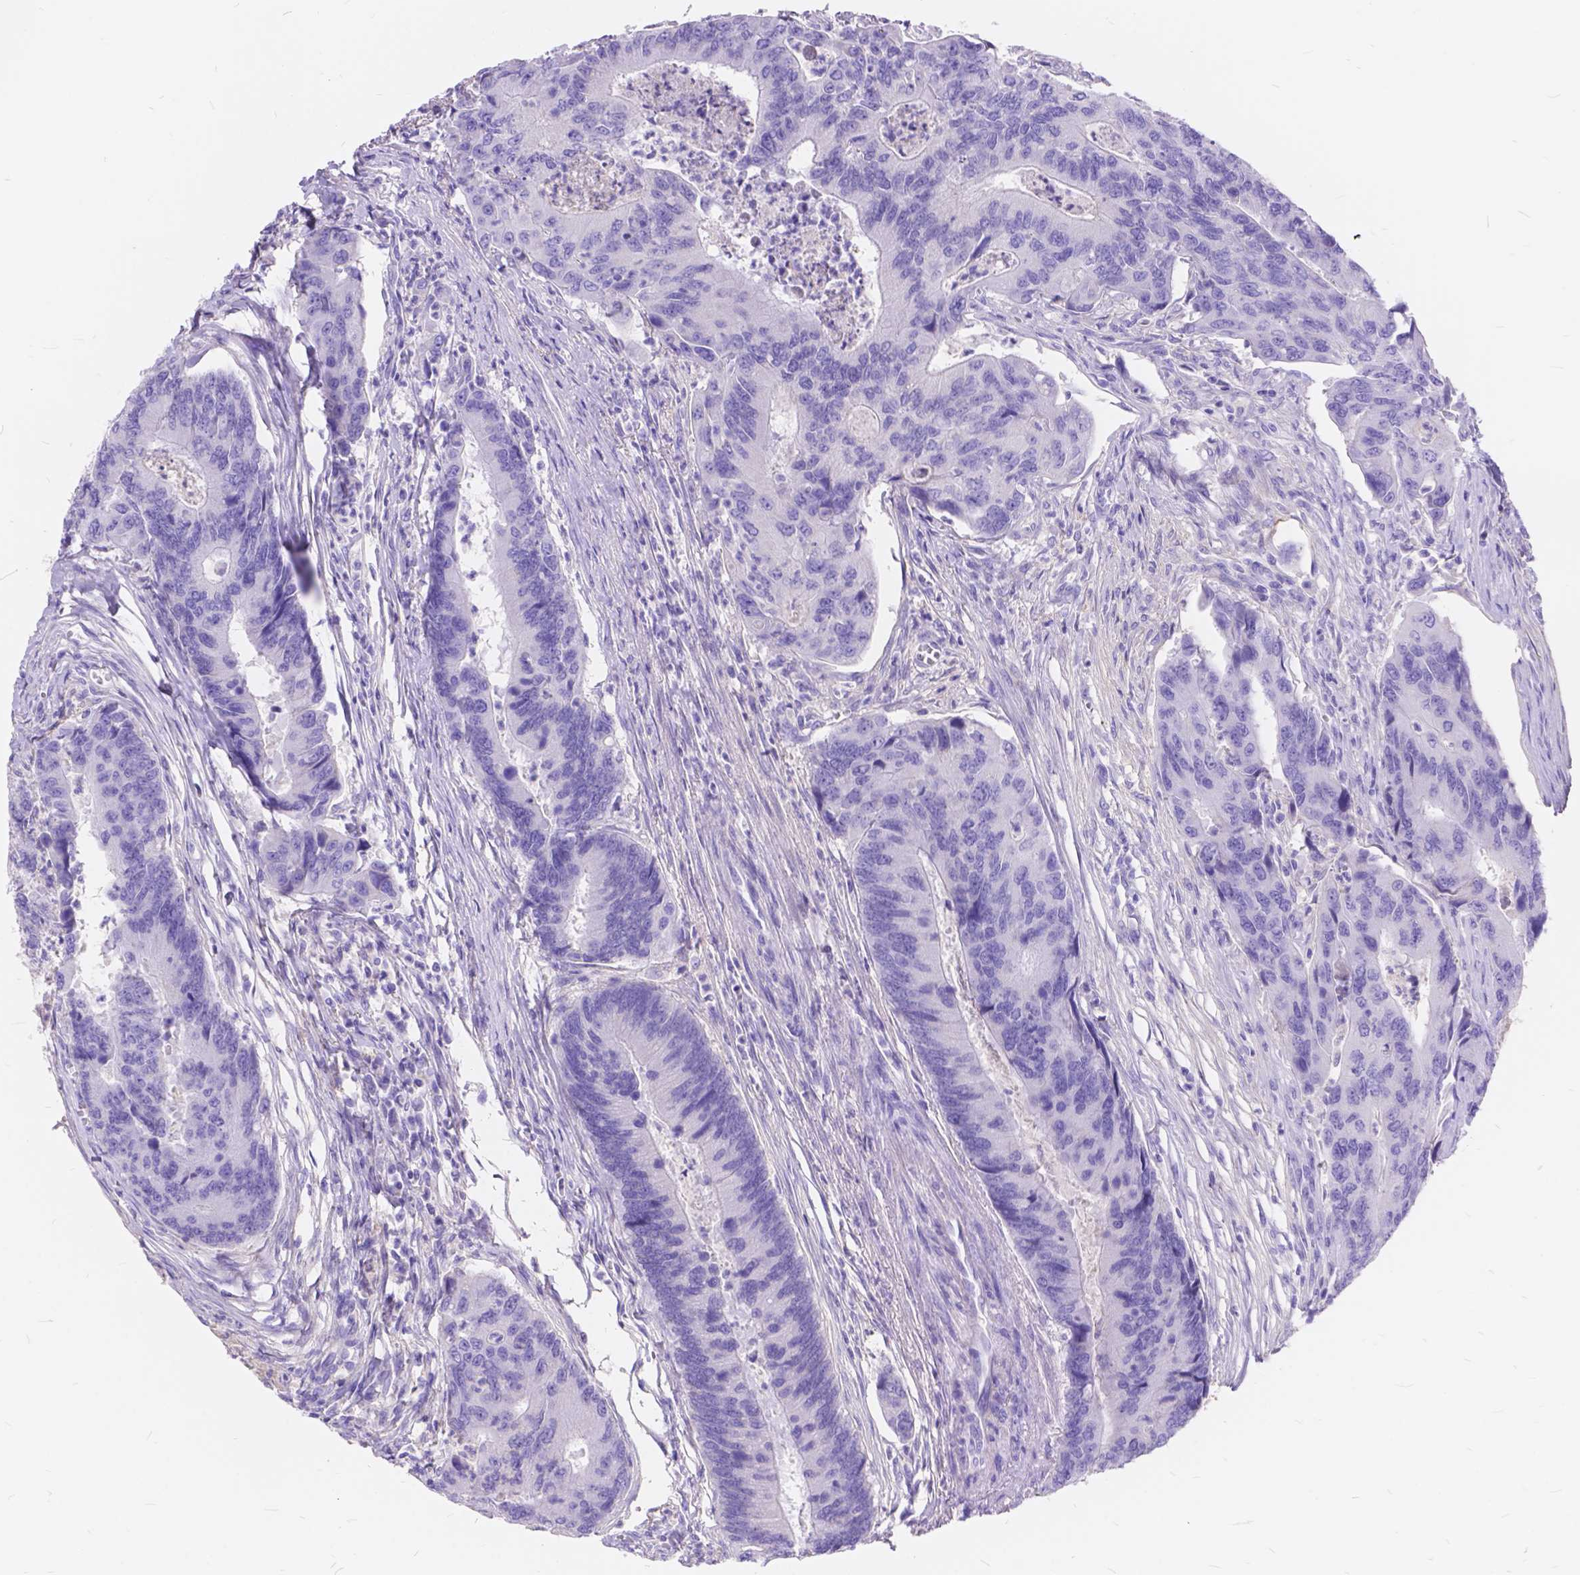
{"staining": {"intensity": "negative", "quantity": "none", "location": "none"}, "tissue": "colorectal cancer", "cell_type": "Tumor cells", "image_type": "cancer", "snomed": [{"axis": "morphology", "description": "Adenocarcinoma, NOS"}, {"axis": "topography", "description": "Colon"}], "caption": "Tumor cells are negative for brown protein staining in colorectal cancer (adenocarcinoma).", "gene": "FOXL2", "patient": {"sex": "female", "age": 67}}